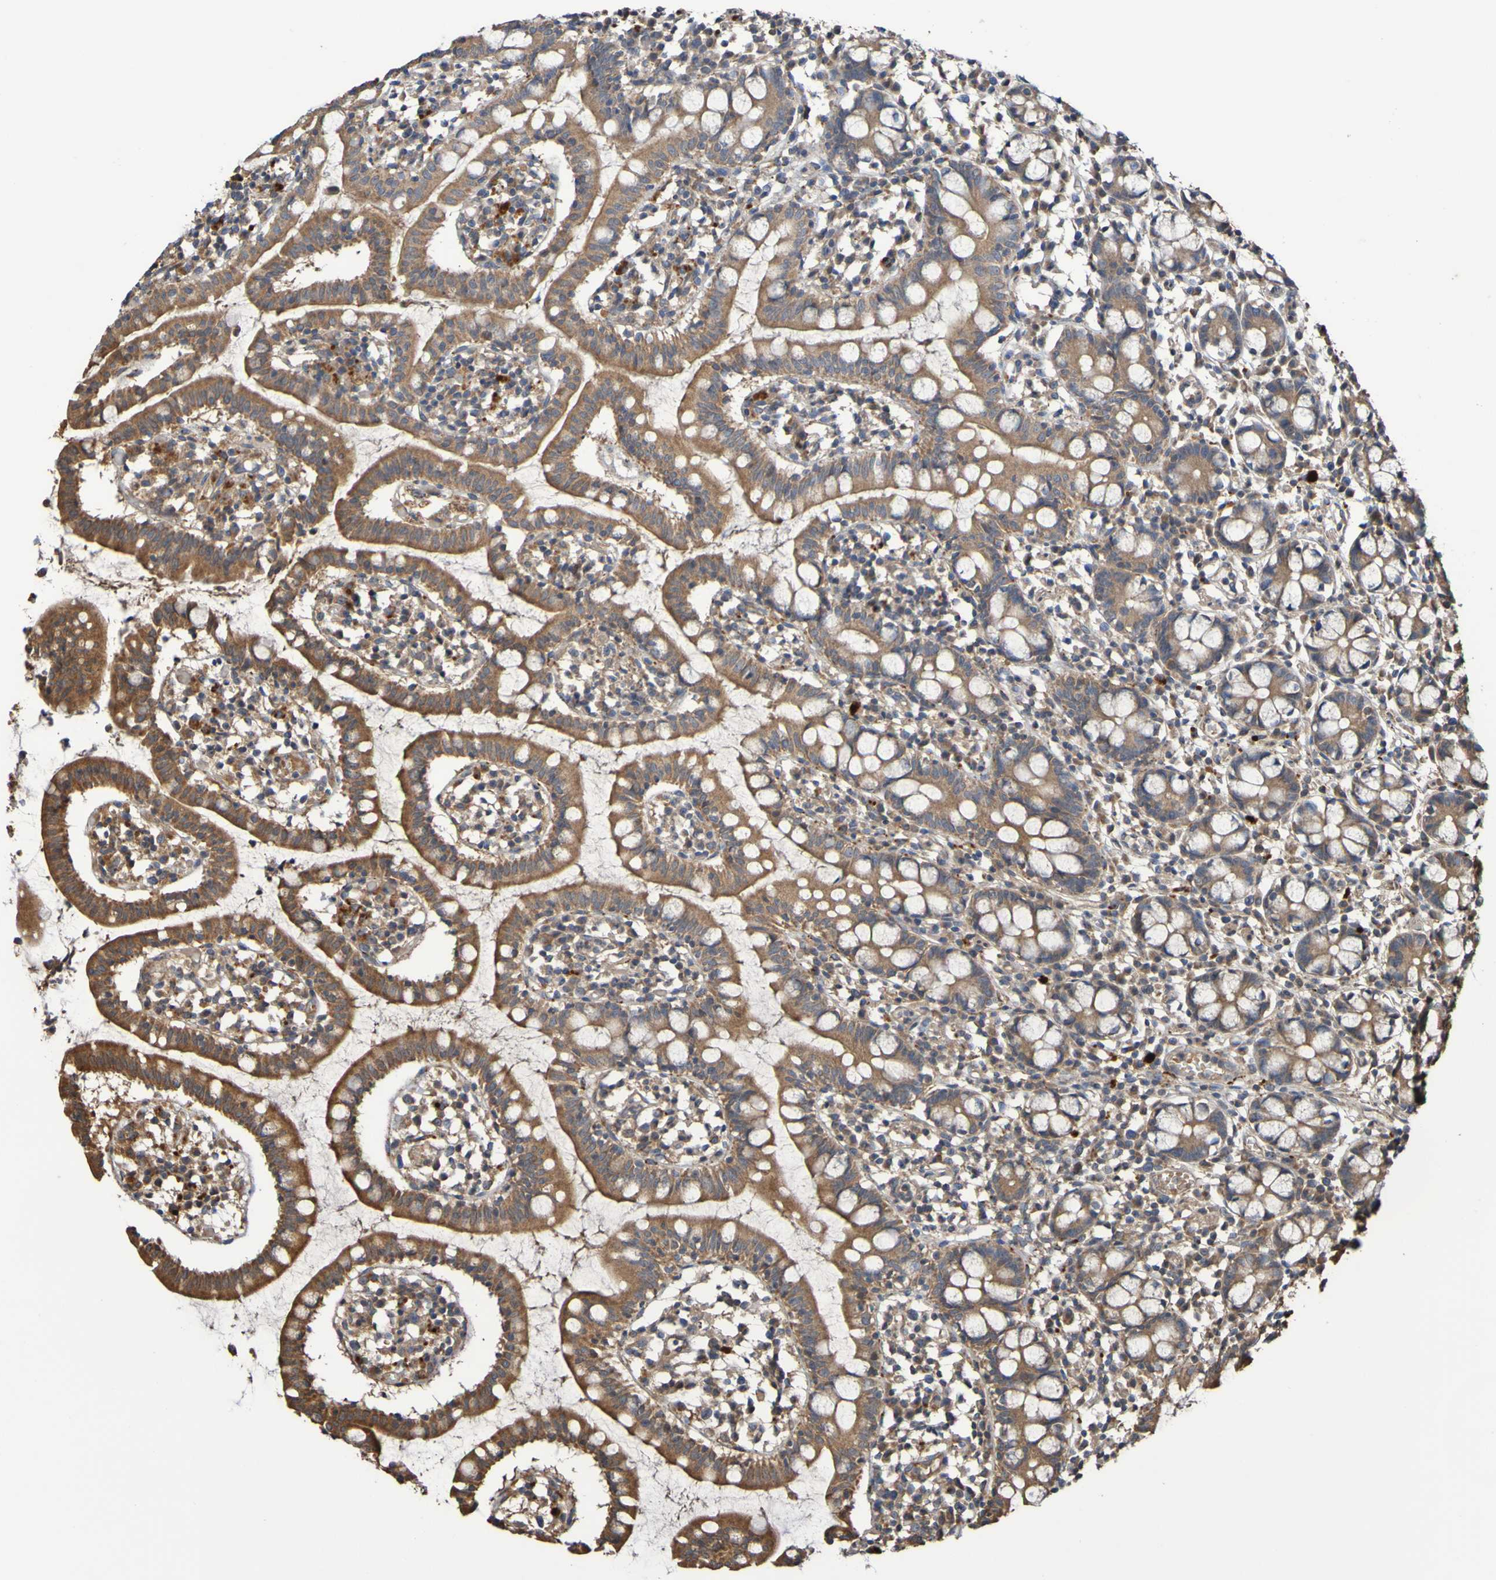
{"staining": {"intensity": "moderate", "quantity": ">75%", "location": "cytoplasmic/membranous"}, "tissue": "small intestine", "cell_type": "Glandular cells", "image_type": "normal", "snomed": [{"axis": "morphology", "description": "Normal tissue, NOS"}, {"axis": "morphology", "description": "Cystadenocarcinoma, serous, Metastatic site"}, {"axis": "topography", "description": "Small intestine"}], "caption": "IHC micrograph of benign human small intestine stained for a protein (brown), which demonstrates medium levels of moderate cytoplasmic/membranous expression in about >75% of glandular cells.", "gene": "UCN", "patient": {"sex": "female", "age": 61}}